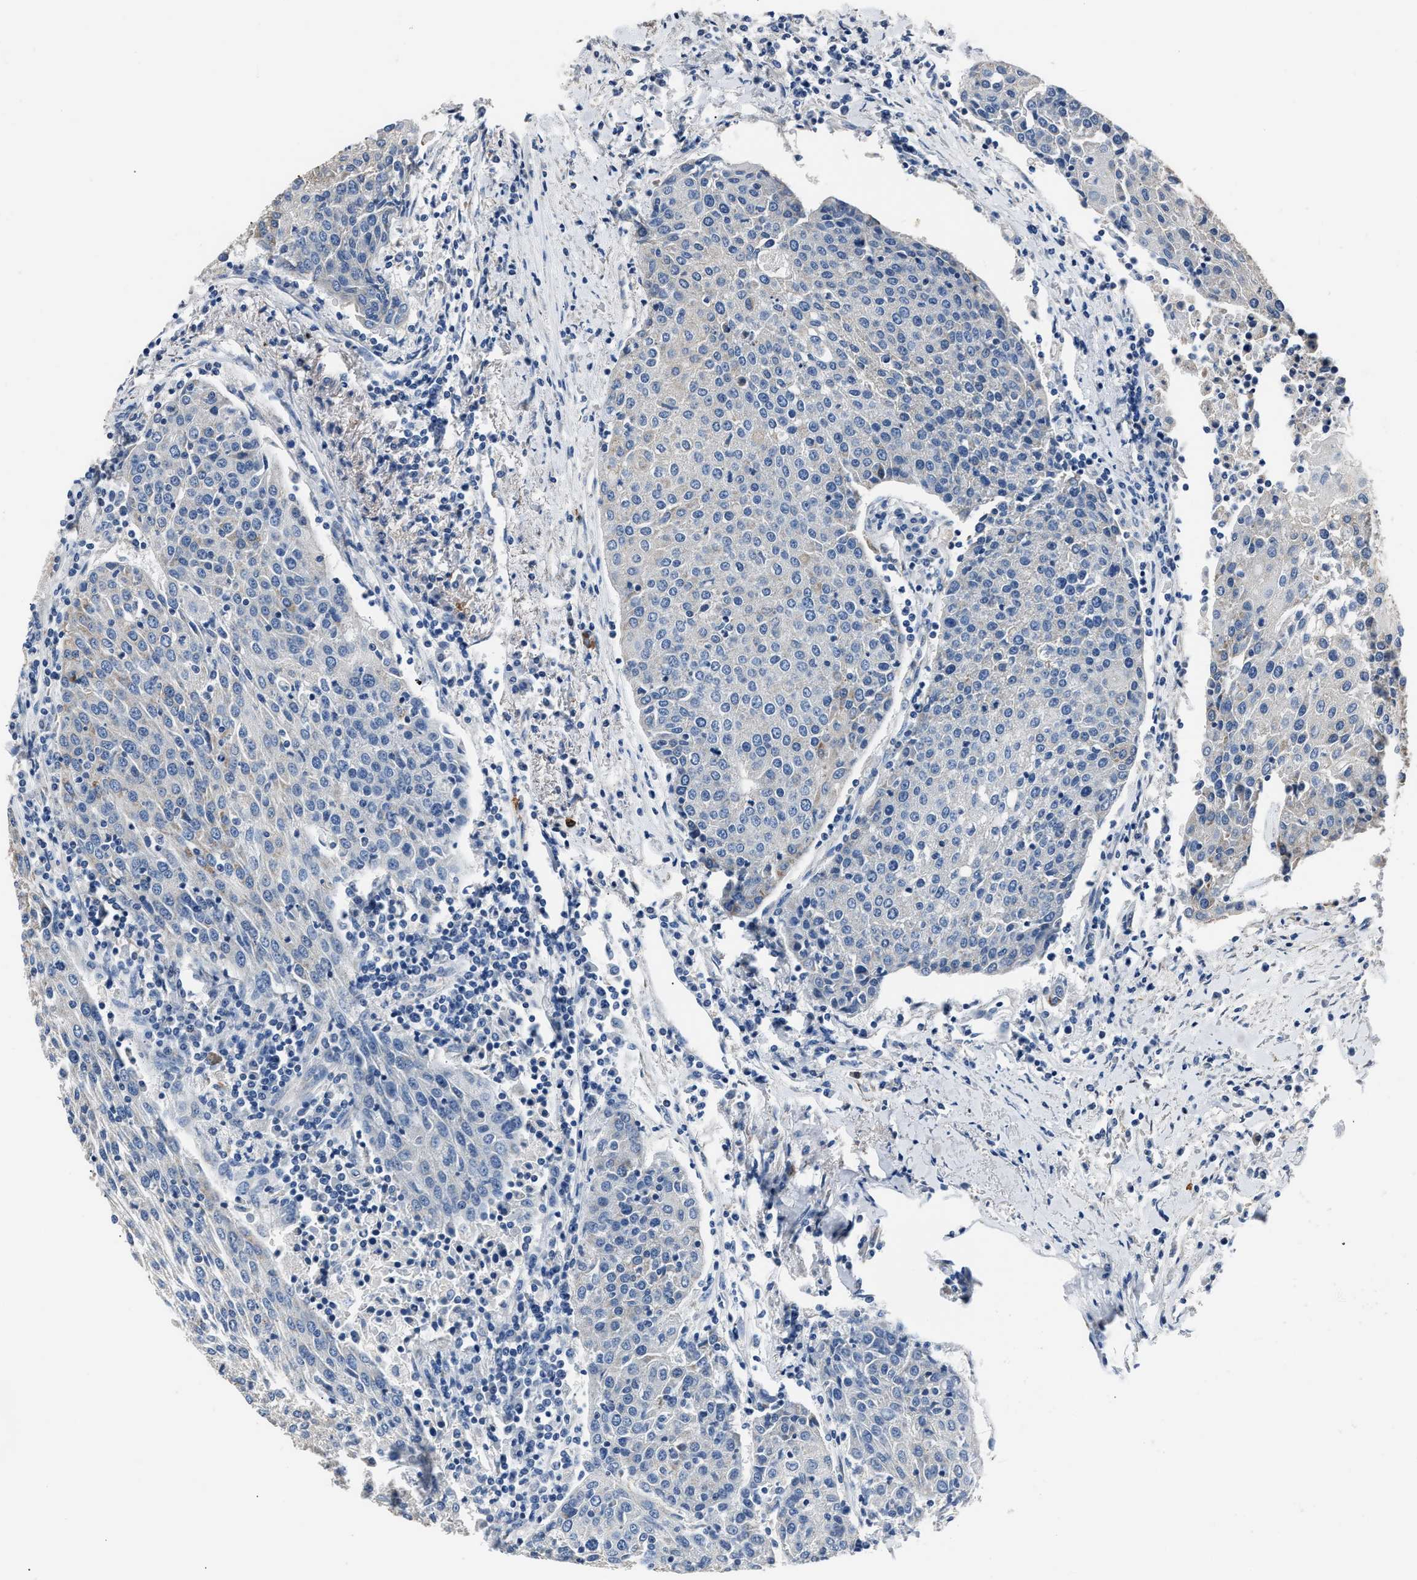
{"staining": {"intensity": "weak", "quantity": "<25%", "location": "cytoplasmic/membranous"}, "tissue": "urothelial cancer", "cell_type": "Tumor cells", "image_type": "cancer", "snomed": [{"axis": "morphology", "description": "Urothelial carcinoma, High grade"}, {"axis": "topography", "description": "Urinary bladder"}], "caption": "IHC micrograph of human urothelial cancer stained for a protein (brown), which reveals no staining in tumor cells.", "gene": "NSUN5", "patient": {"sex": "female", "age": 85}}